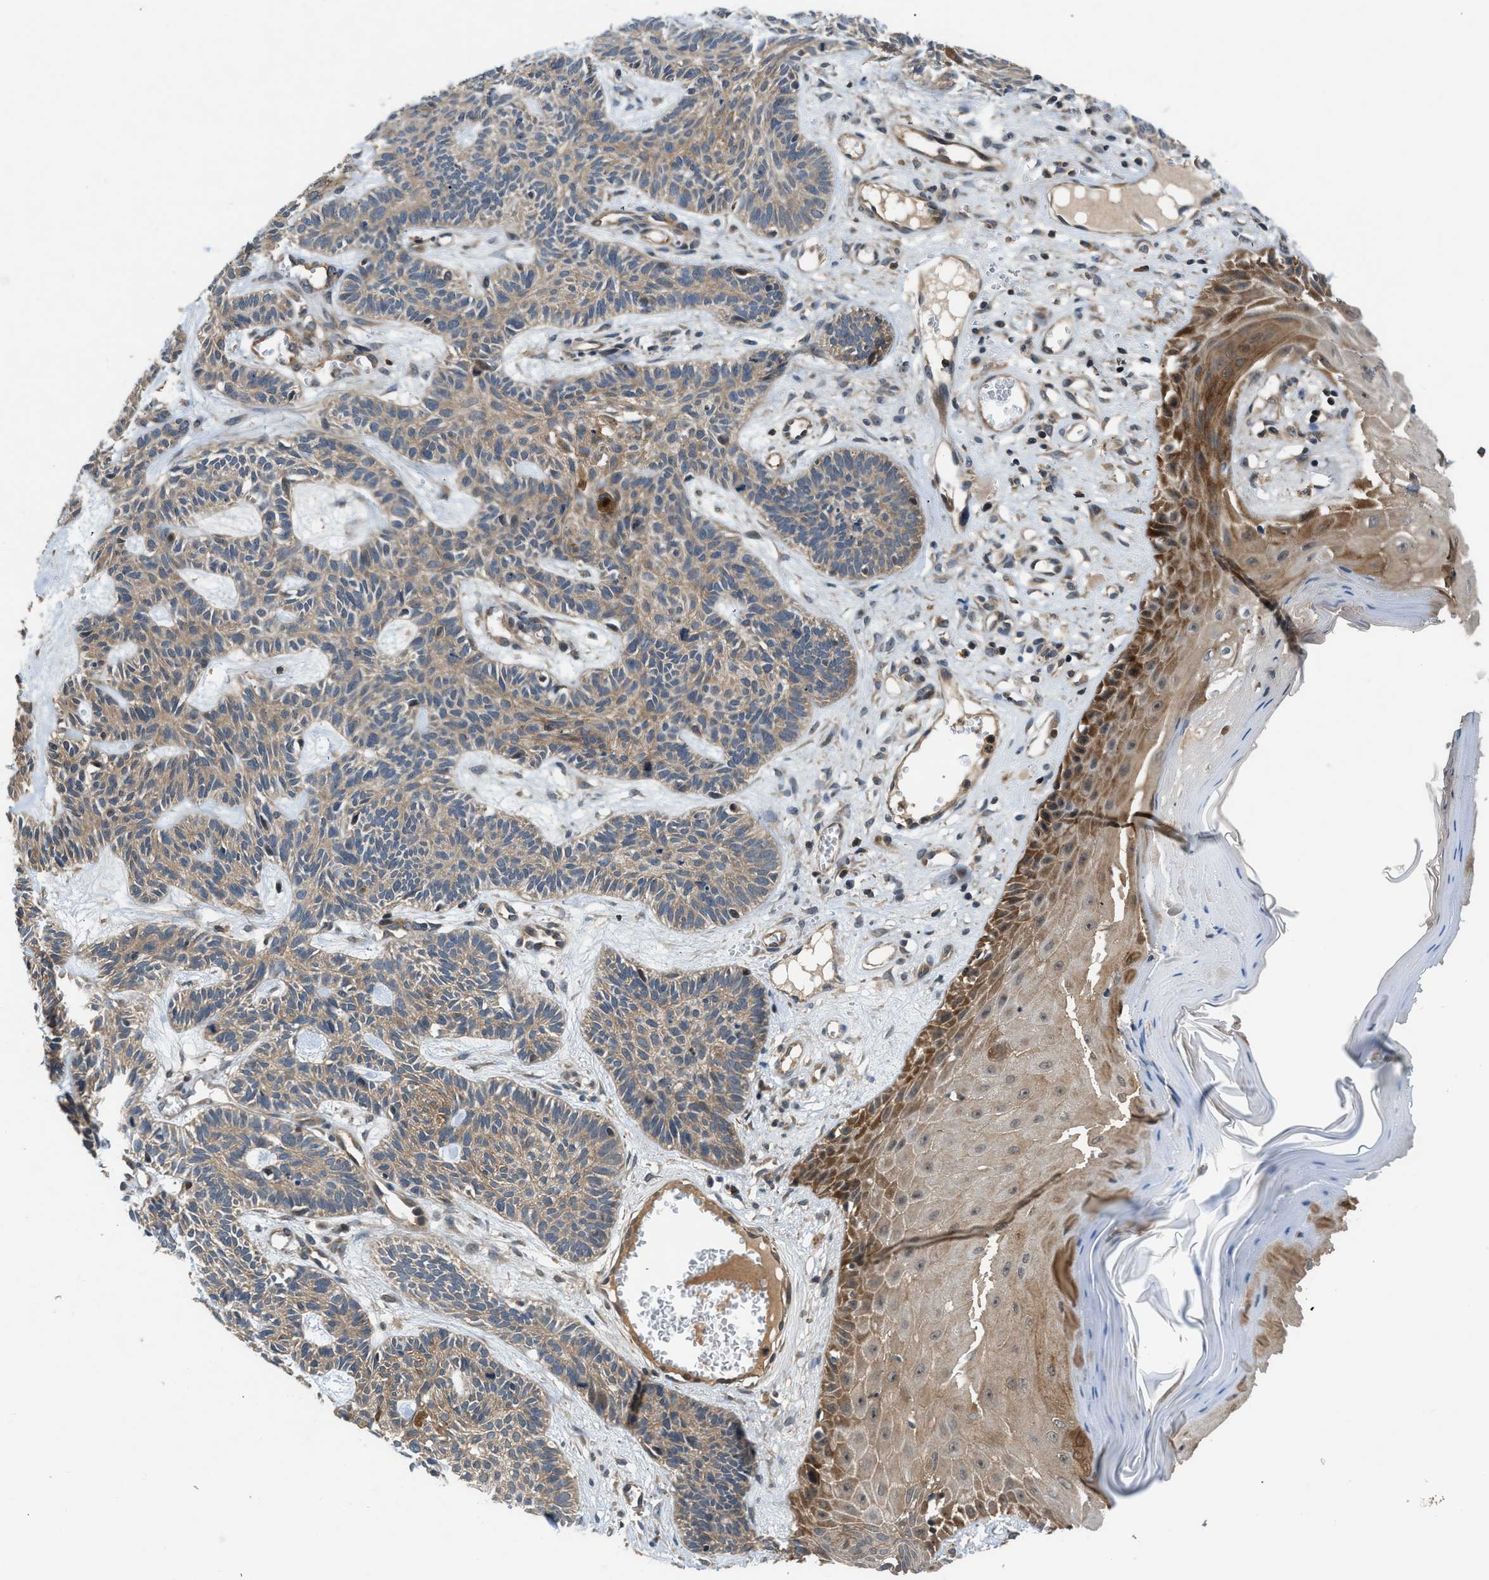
{"staining": {"intensity": "weak", "quantity": ">75%", "location": "cytoplasmic/membranous"}, "tissue": "skin cancer", "cell_type": "Tumor cells", "image_type": "cancer", "snomed": [{"axis": "morphology", "description": "Basal cell carcinoma"}, {"axis": "topography", "description": "Skin"}], "caption": "Immunohistochemistry of human skin cancer exhibits low levels of weak cytoplasmic/membranous staining in about >75% of tumor cells. (DAB = brown stain, brightfield microscopy at high magnification).", "gene": "GPR31", "patient": {"sex": "male", "age": 67}}